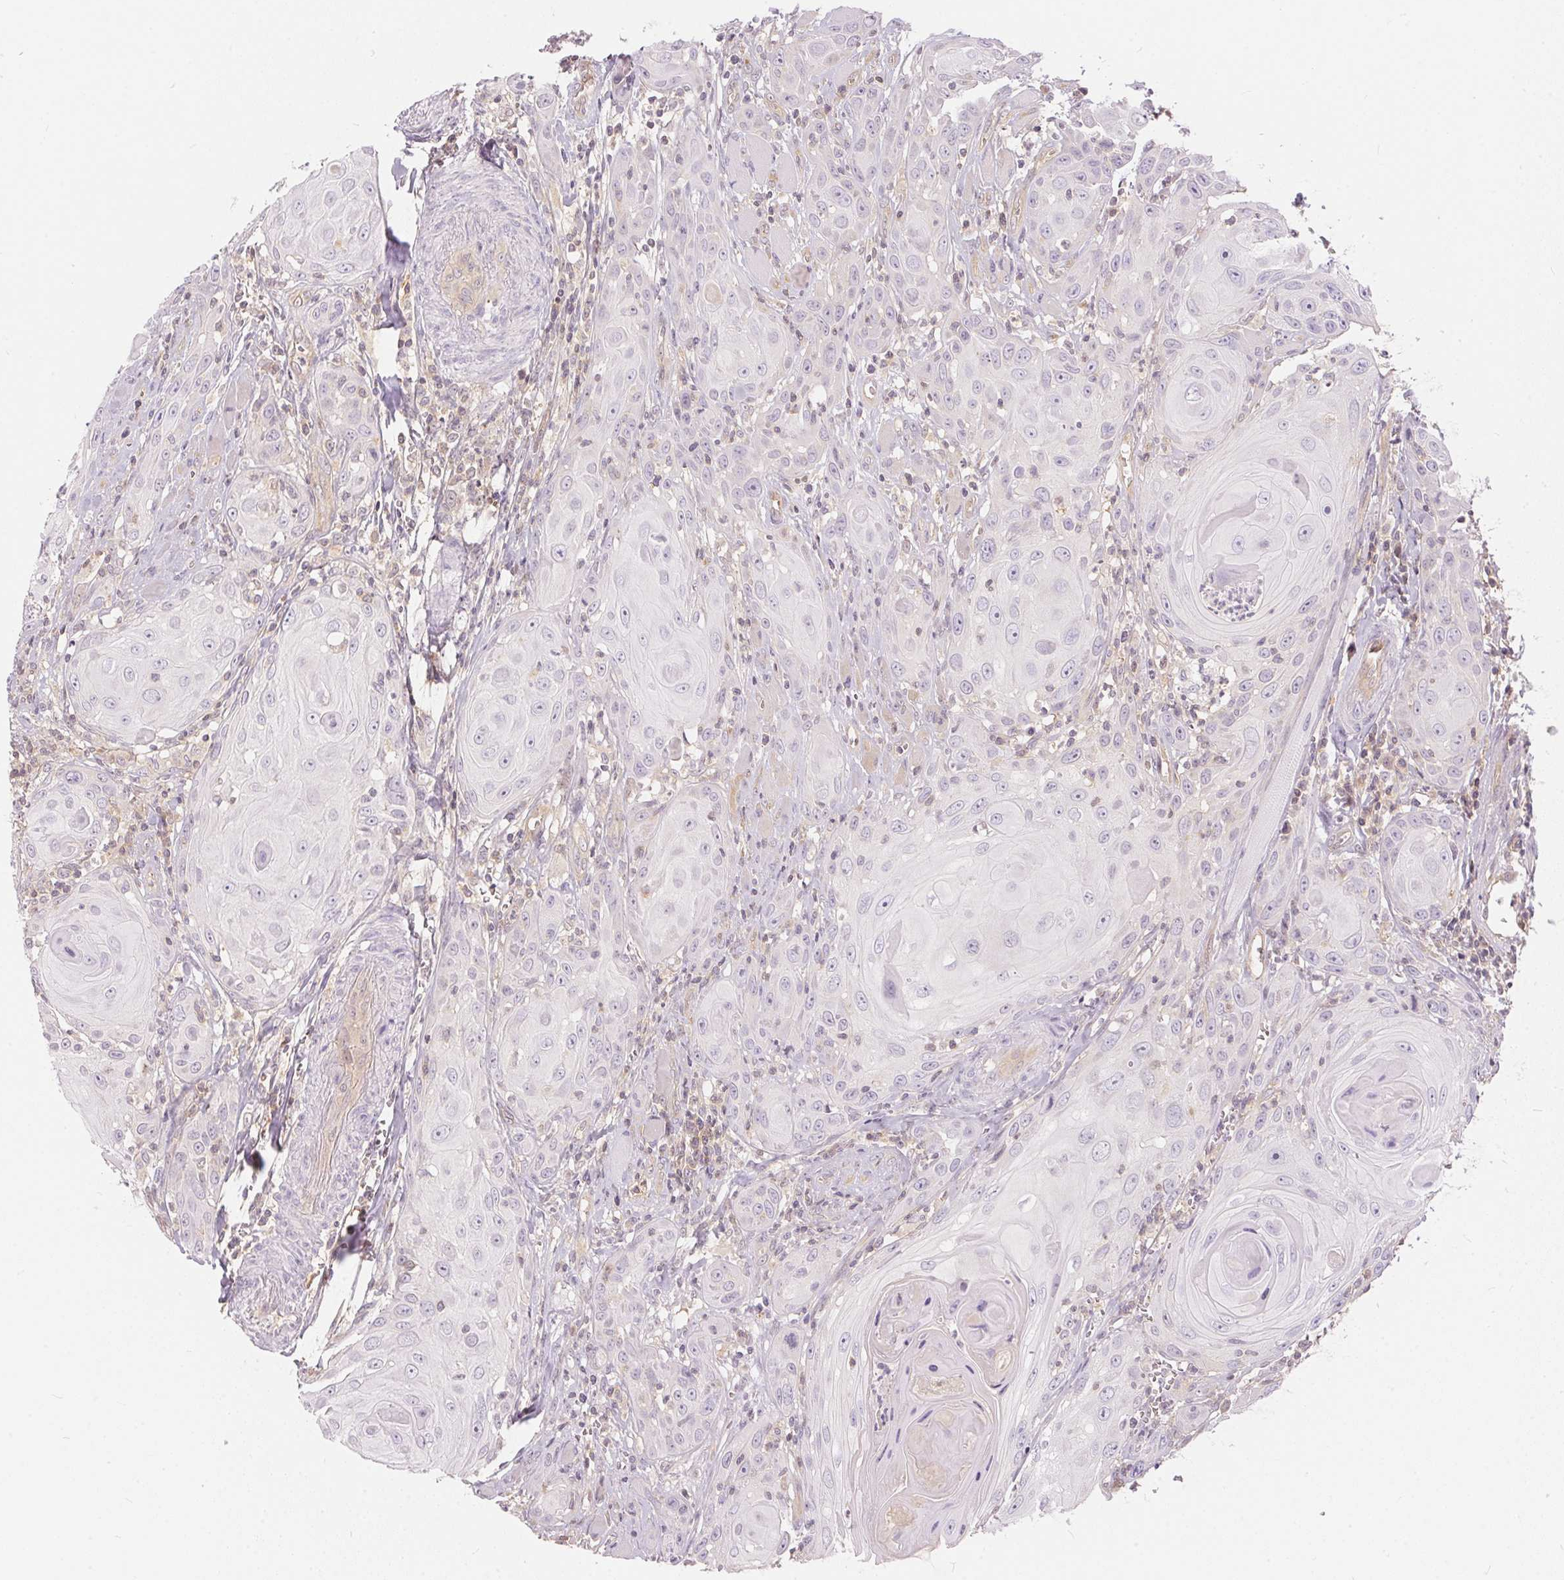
{"staining": {"intensity": "negative", "quantity": "none", "location": "none"}, "tissue": "head and neck cancer", "cell_type": "Tumor cells", "image_type": "cancer", "snomed": [{"axis": "morphology", "description": "Squamous cell carcinoma, NOS"}, {"axis": "topography", "description": "Head-Neck"}], "caption": "Immunohistochemistry micrograph of neoplastic tissue: head and neck cancer stained with DAB (3,3'-diaminobenzidine) reveals no significant protein positivity in tumor cells. Nuclei are stained in blue.", "gene": "BLMH", "patient": {"sex": "female", "age": 80}}